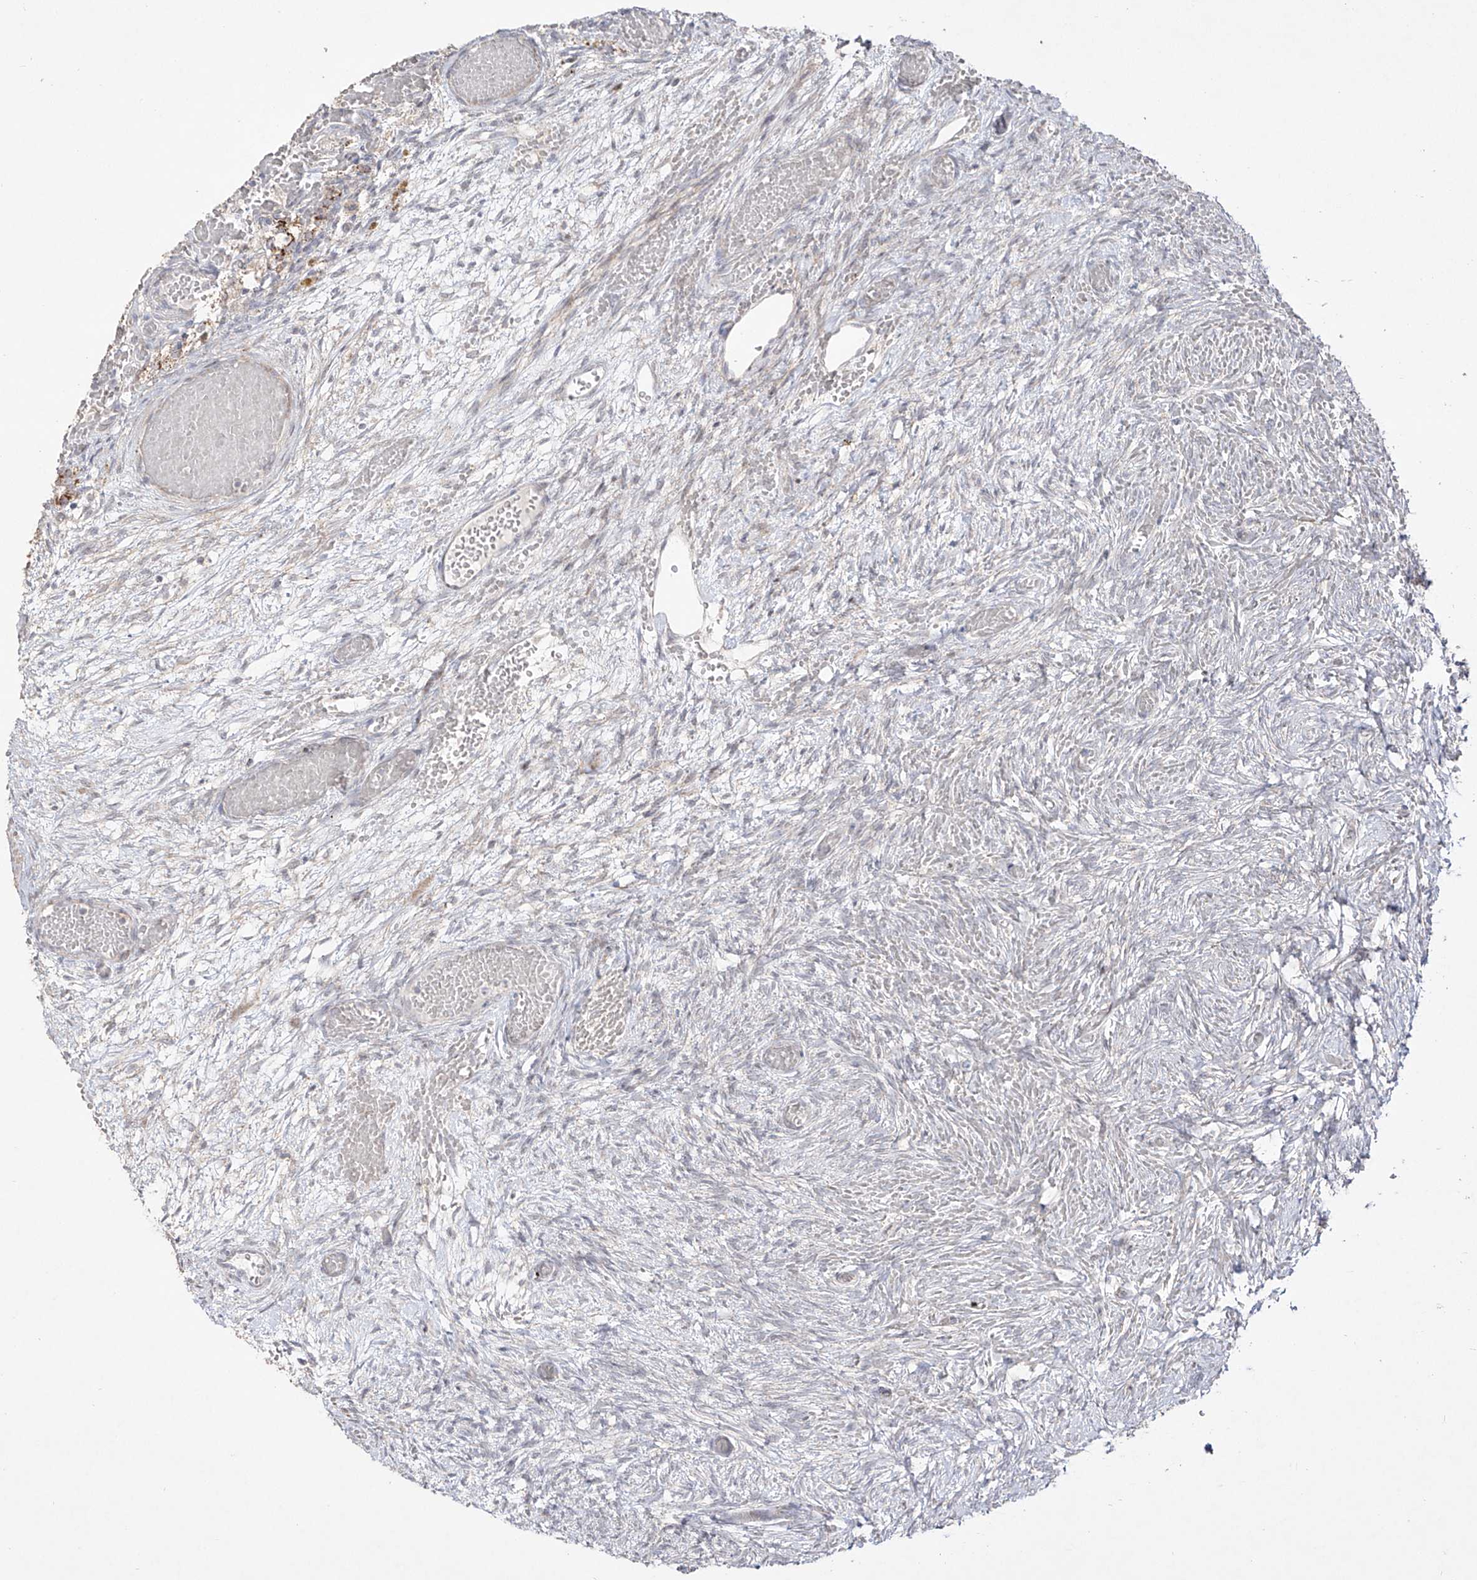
{"staining": {"intensity": "negative", "quantity": "none", "location": "none"}, "tissue": "ovary", "cell_type": "Ovarian stroma cells", "image_type": "normal", "snomed": [{"axis": "morphology", "description": "Adenocarcinoma, NOS"}, {"axis": "topography", "description": "Endometrium"}], "caption": "Immunohistochemical staining of unremarkable ovary displays no significant expression in ovarian stroma cells.", "gene": "YKT6", "patient": {"sex": "female", "age": 32}}